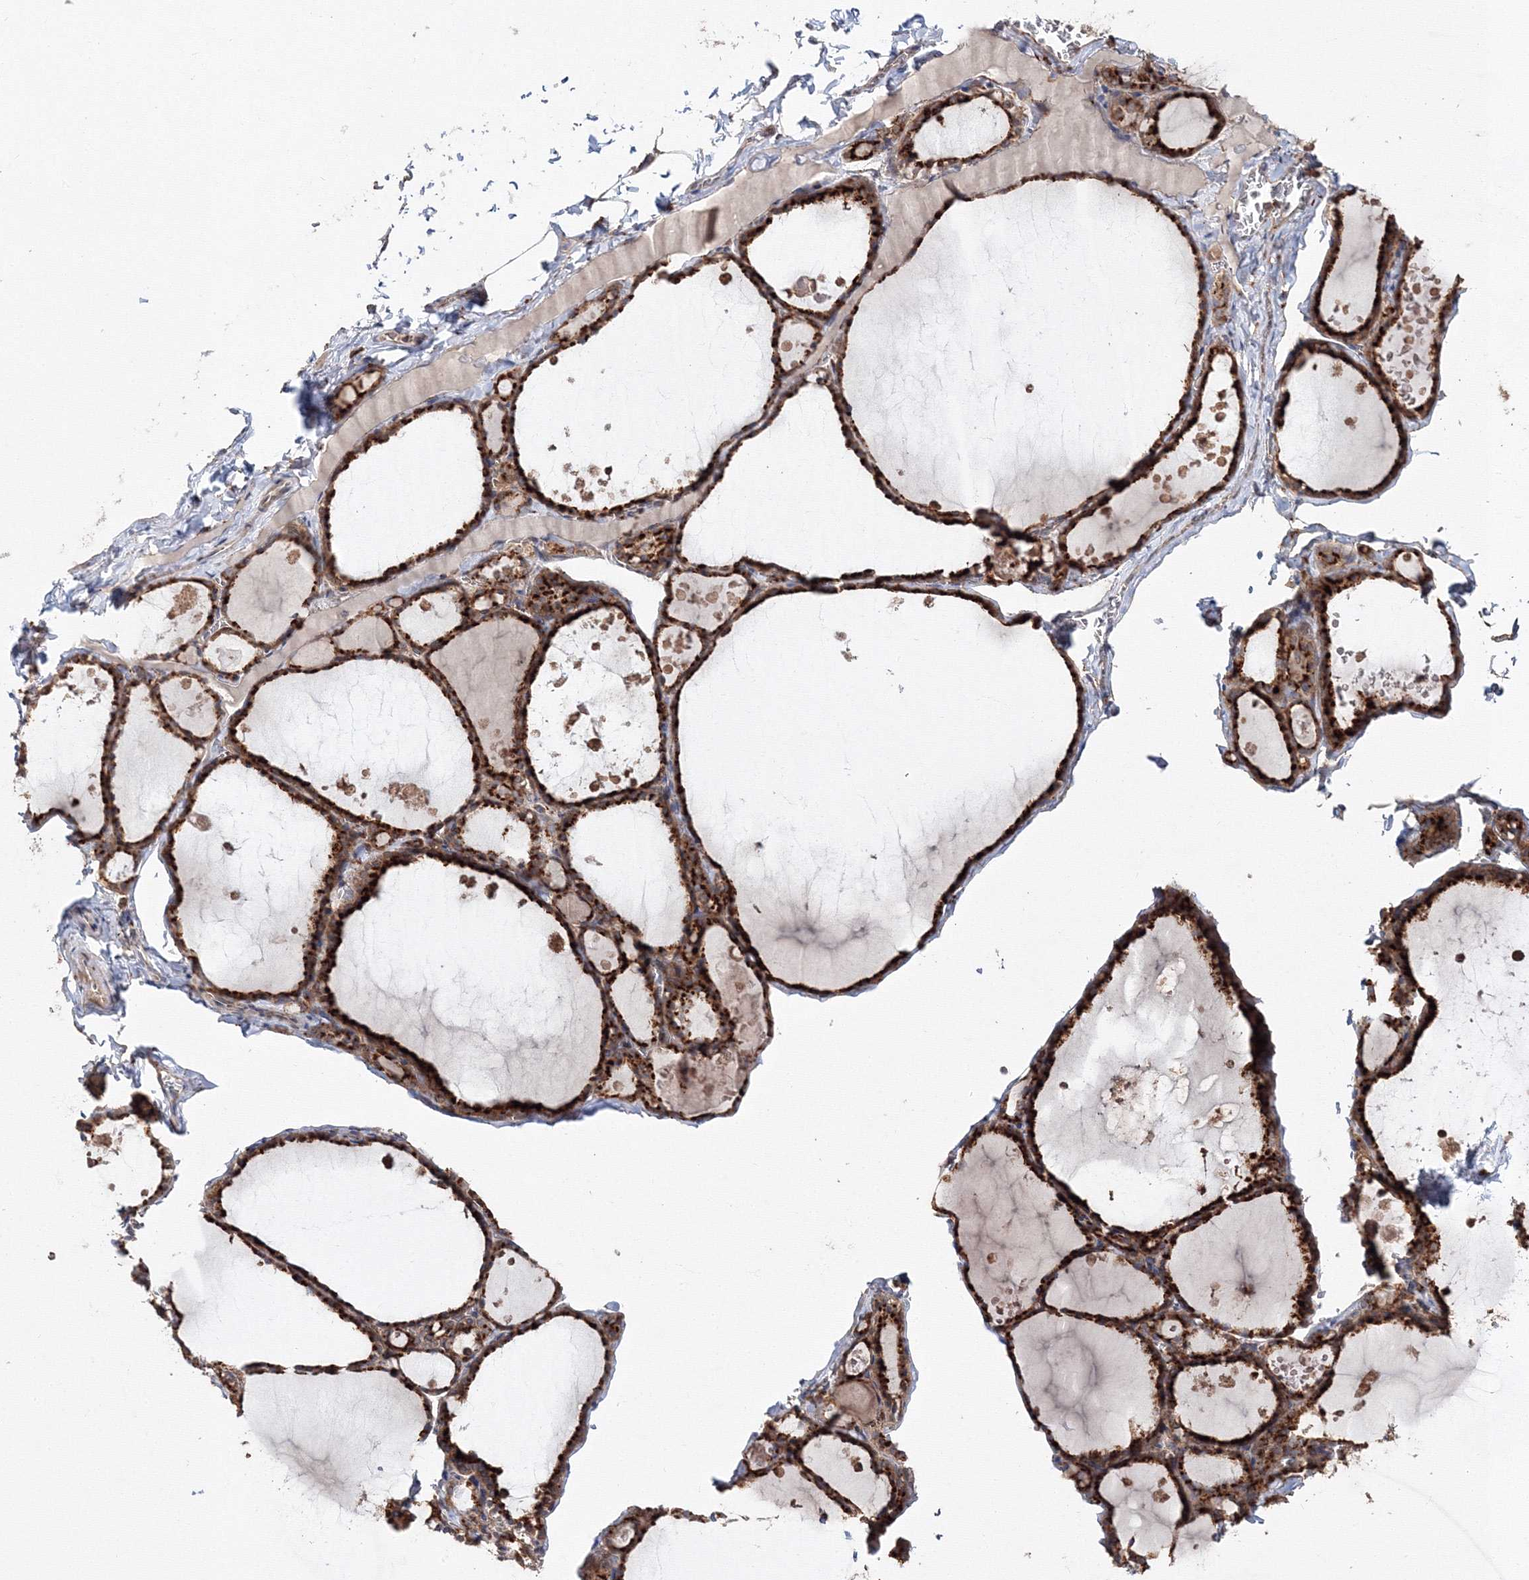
{"staining": {"intensity": "strong", "quantity": ">75%", "location": "cytoplasmic/membranous"}, "tissue": "thyroid gland", "cell_type": "Glandular cells", "image_type": "normal", "snomed": [{"axis": "morphology", "description": "Normal tissue, NOS"}, {"axis": "topography", "description": "Thyroid gland"}], "caption": "Brown immunohistochemical staining in unremarkable thyroid gland displays strong cytoplasmic/membranous expression in about >75% of glandular cells. (Stains: DAB in brown, nuclei in blue, Microscopy: brightfield microscopy at high magnification).", "gene": "DDO", "patient": {"sex": "male", "age": 56}}